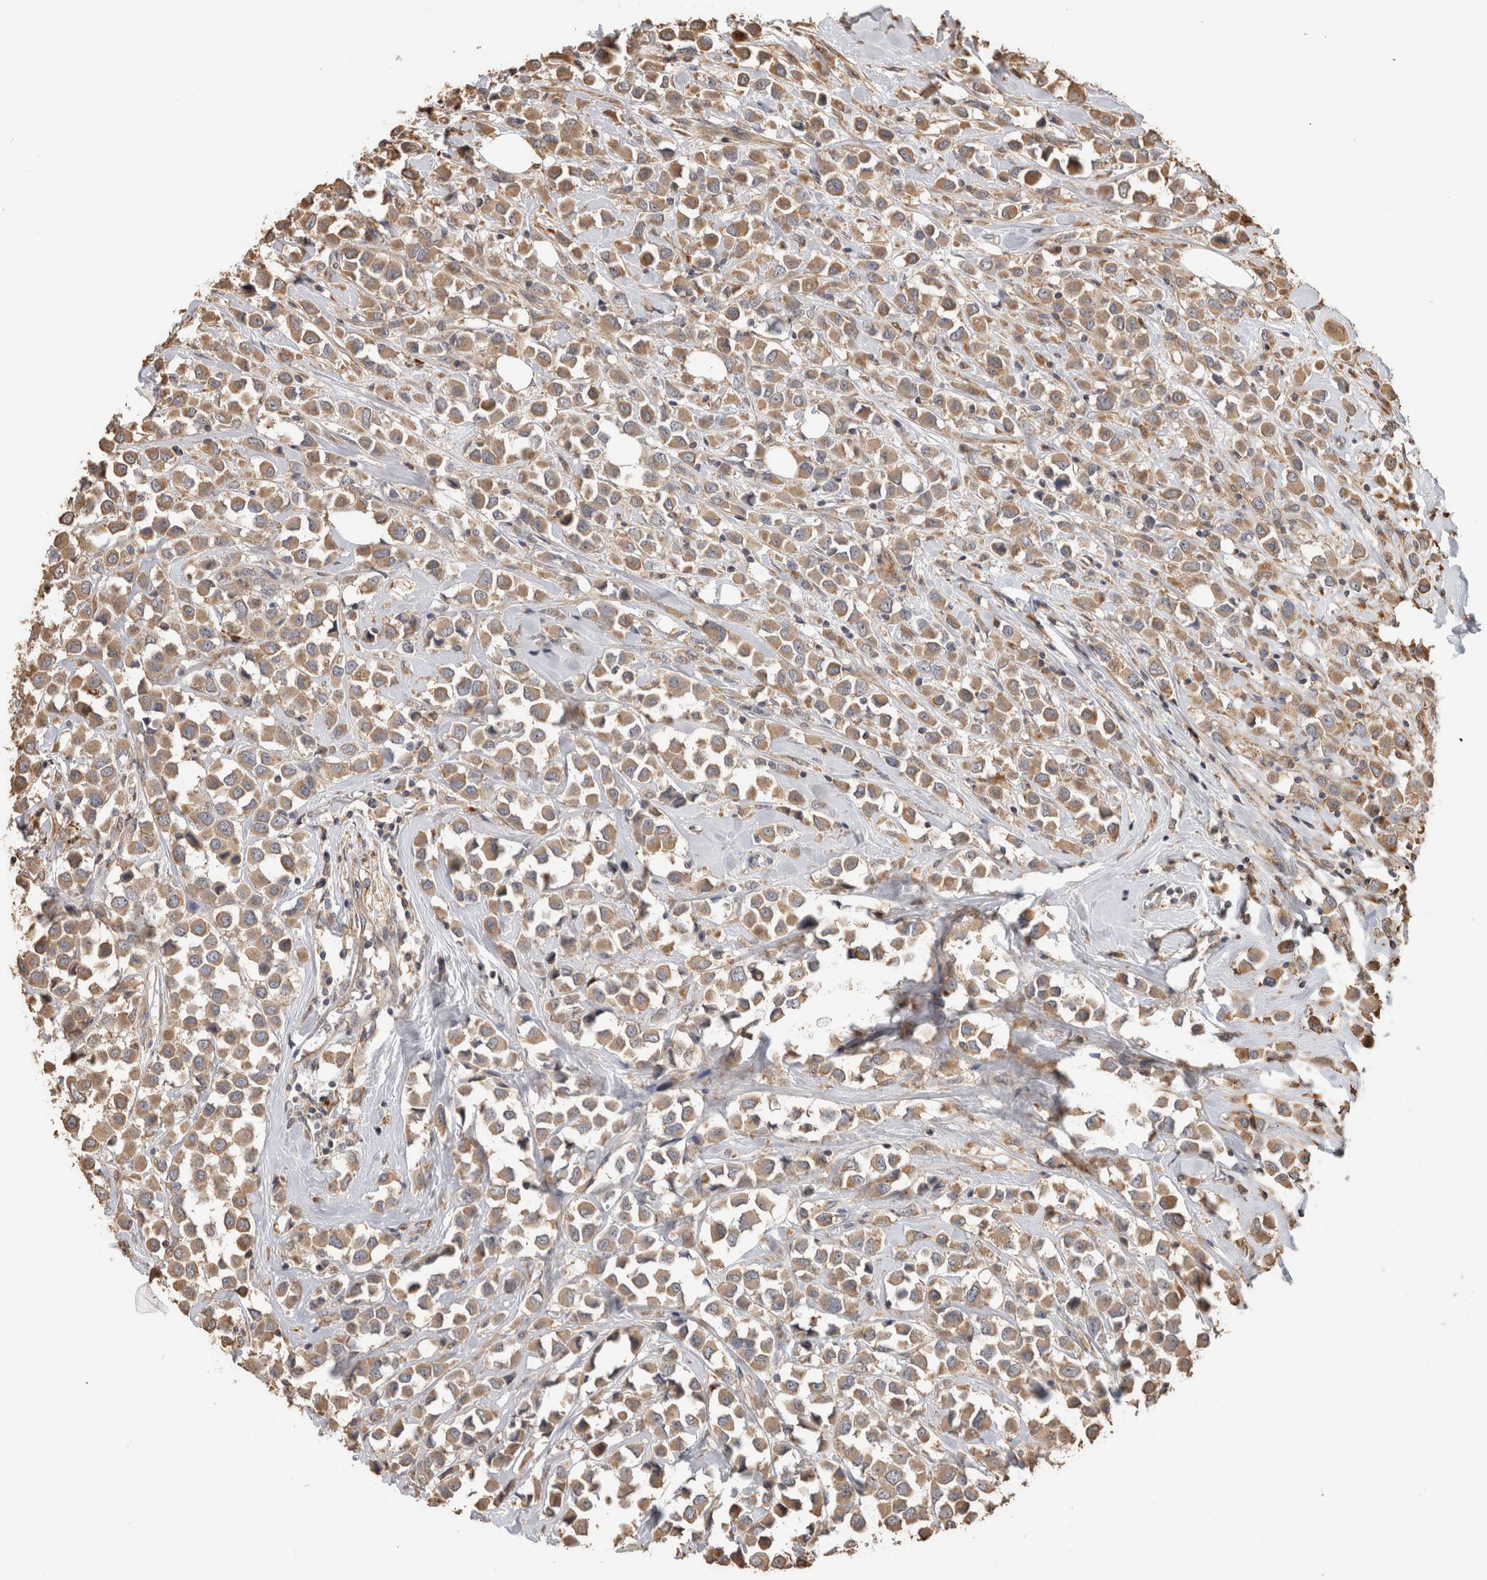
{"staining": {"intensity": "moderate", "quantity": ">75%", "location": "cytoplasmic/membranous"}, "tissue": "breast cancer", "cell_type": "Tumor cells", "image_type": "cancer", "snomed": [{"axis": "morphology", "description": "Duct carcinoma"}, {"axis": "topography", "description": "Breast"}], "caption": "High-magnification brightfield microscopy of breast cancer (invasive ductal carcinoma) stained with DAB (brown) and counterstained with hematoxylin (blue). tumor cells exhibit moderate cytoplasmic/membranous positivity is seen in about>75% of cells. (Brightfield microscopy of DAB IHC at high magnification).", "gene": "CLIP1", "patient": {"sex": "female", "age": 61}}